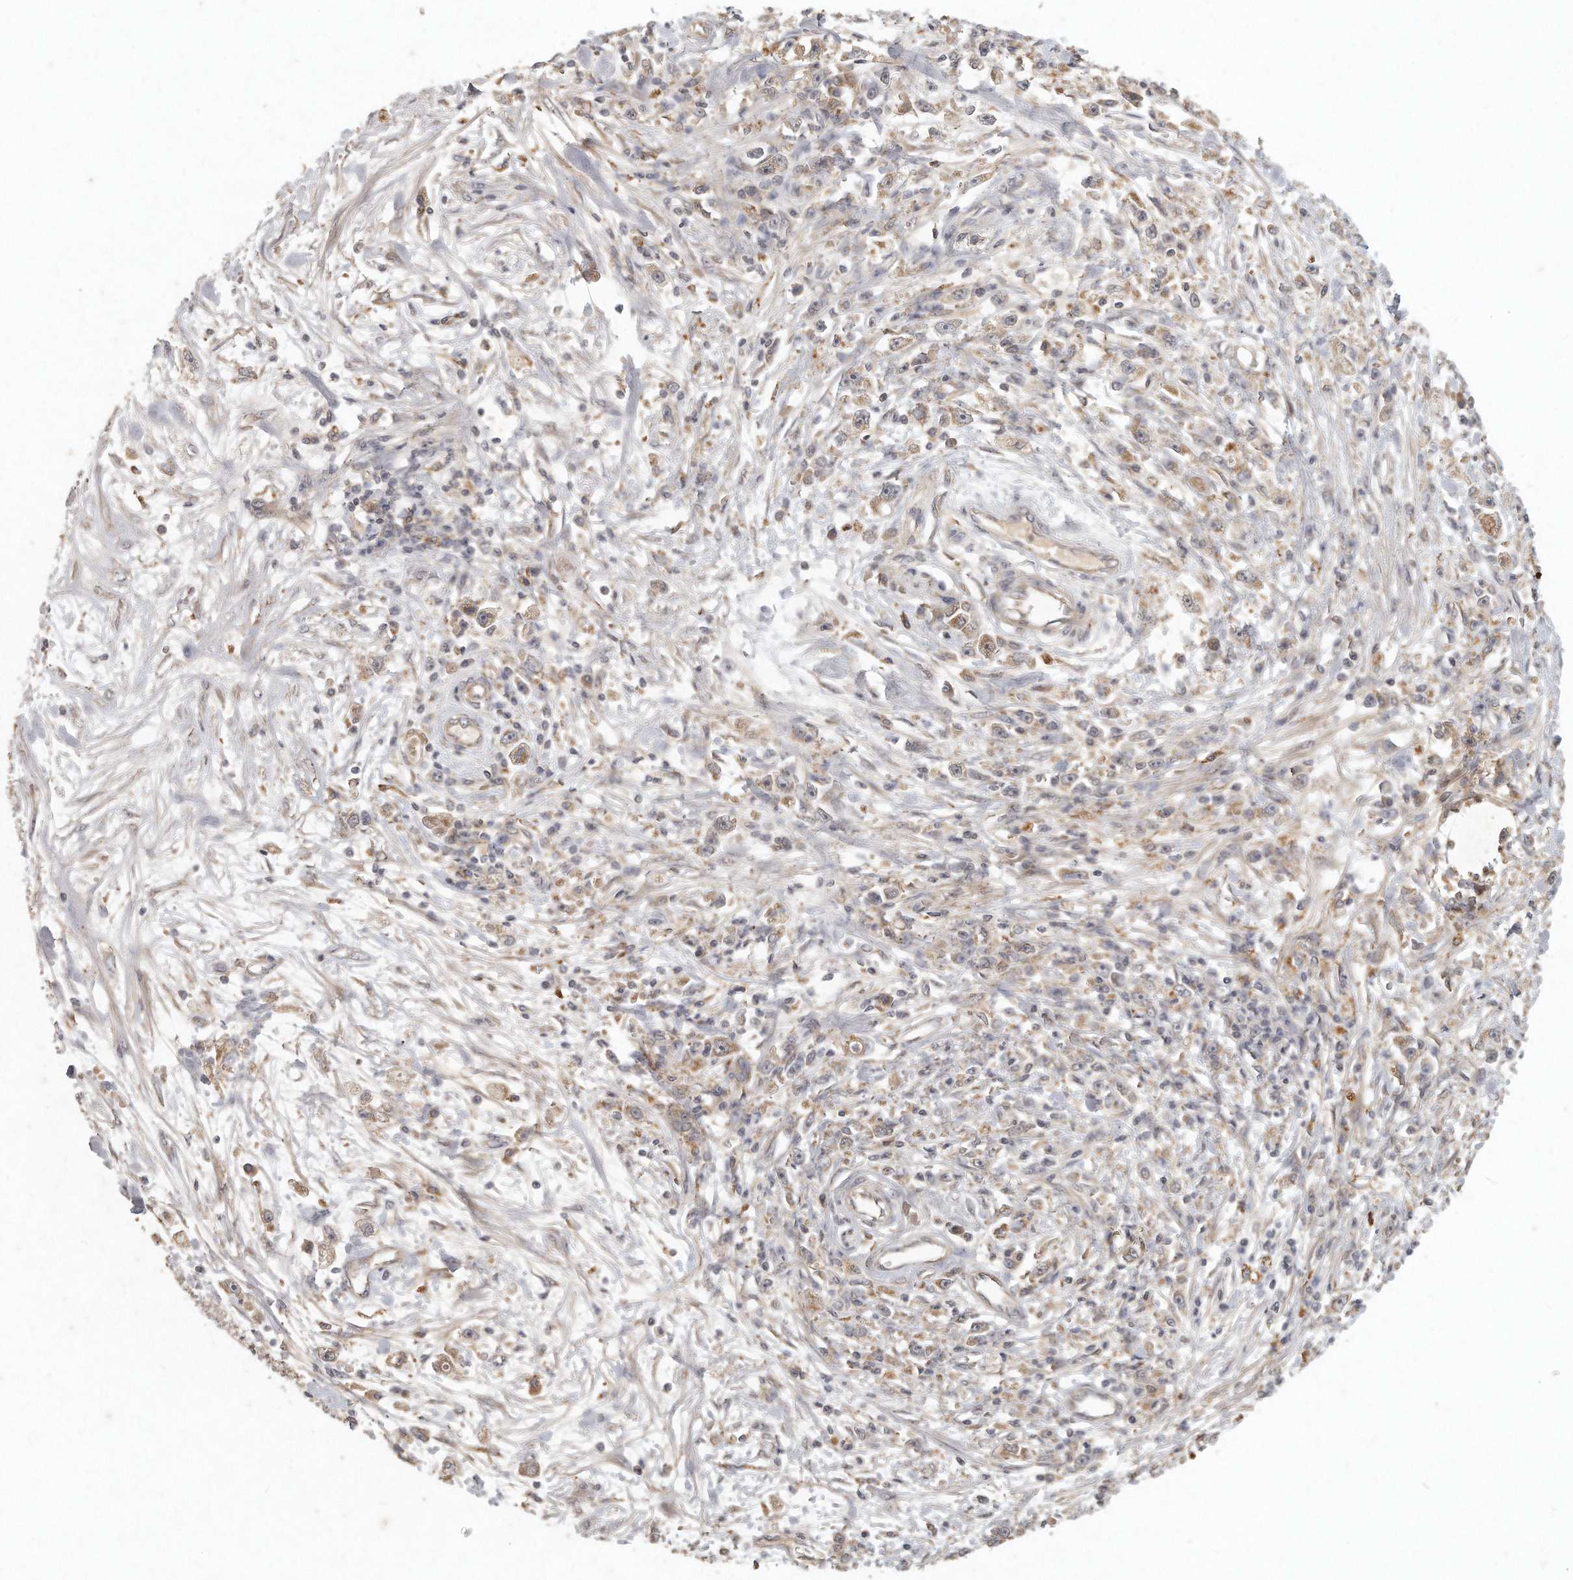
{"staining": {"intensity": "weak", "quantity": ">75%", "location": "cytoplasmic/membranous"}, "tissue": "stomach cancer", "cell_type": "Tumor cells", "image_type": "cancer", "snomed": [{"axis": "morphology", "description": "Adenocarcinoma, NOS"}, {"axis": "topography", "description": "Stomach"}], "caption": "Tumor cells display weak cytoplasmic/membranous expression in about >75% of cells in stomach cancer.", "gene": "LGALS8", "patient": {"sex": "female", "age": 59}}